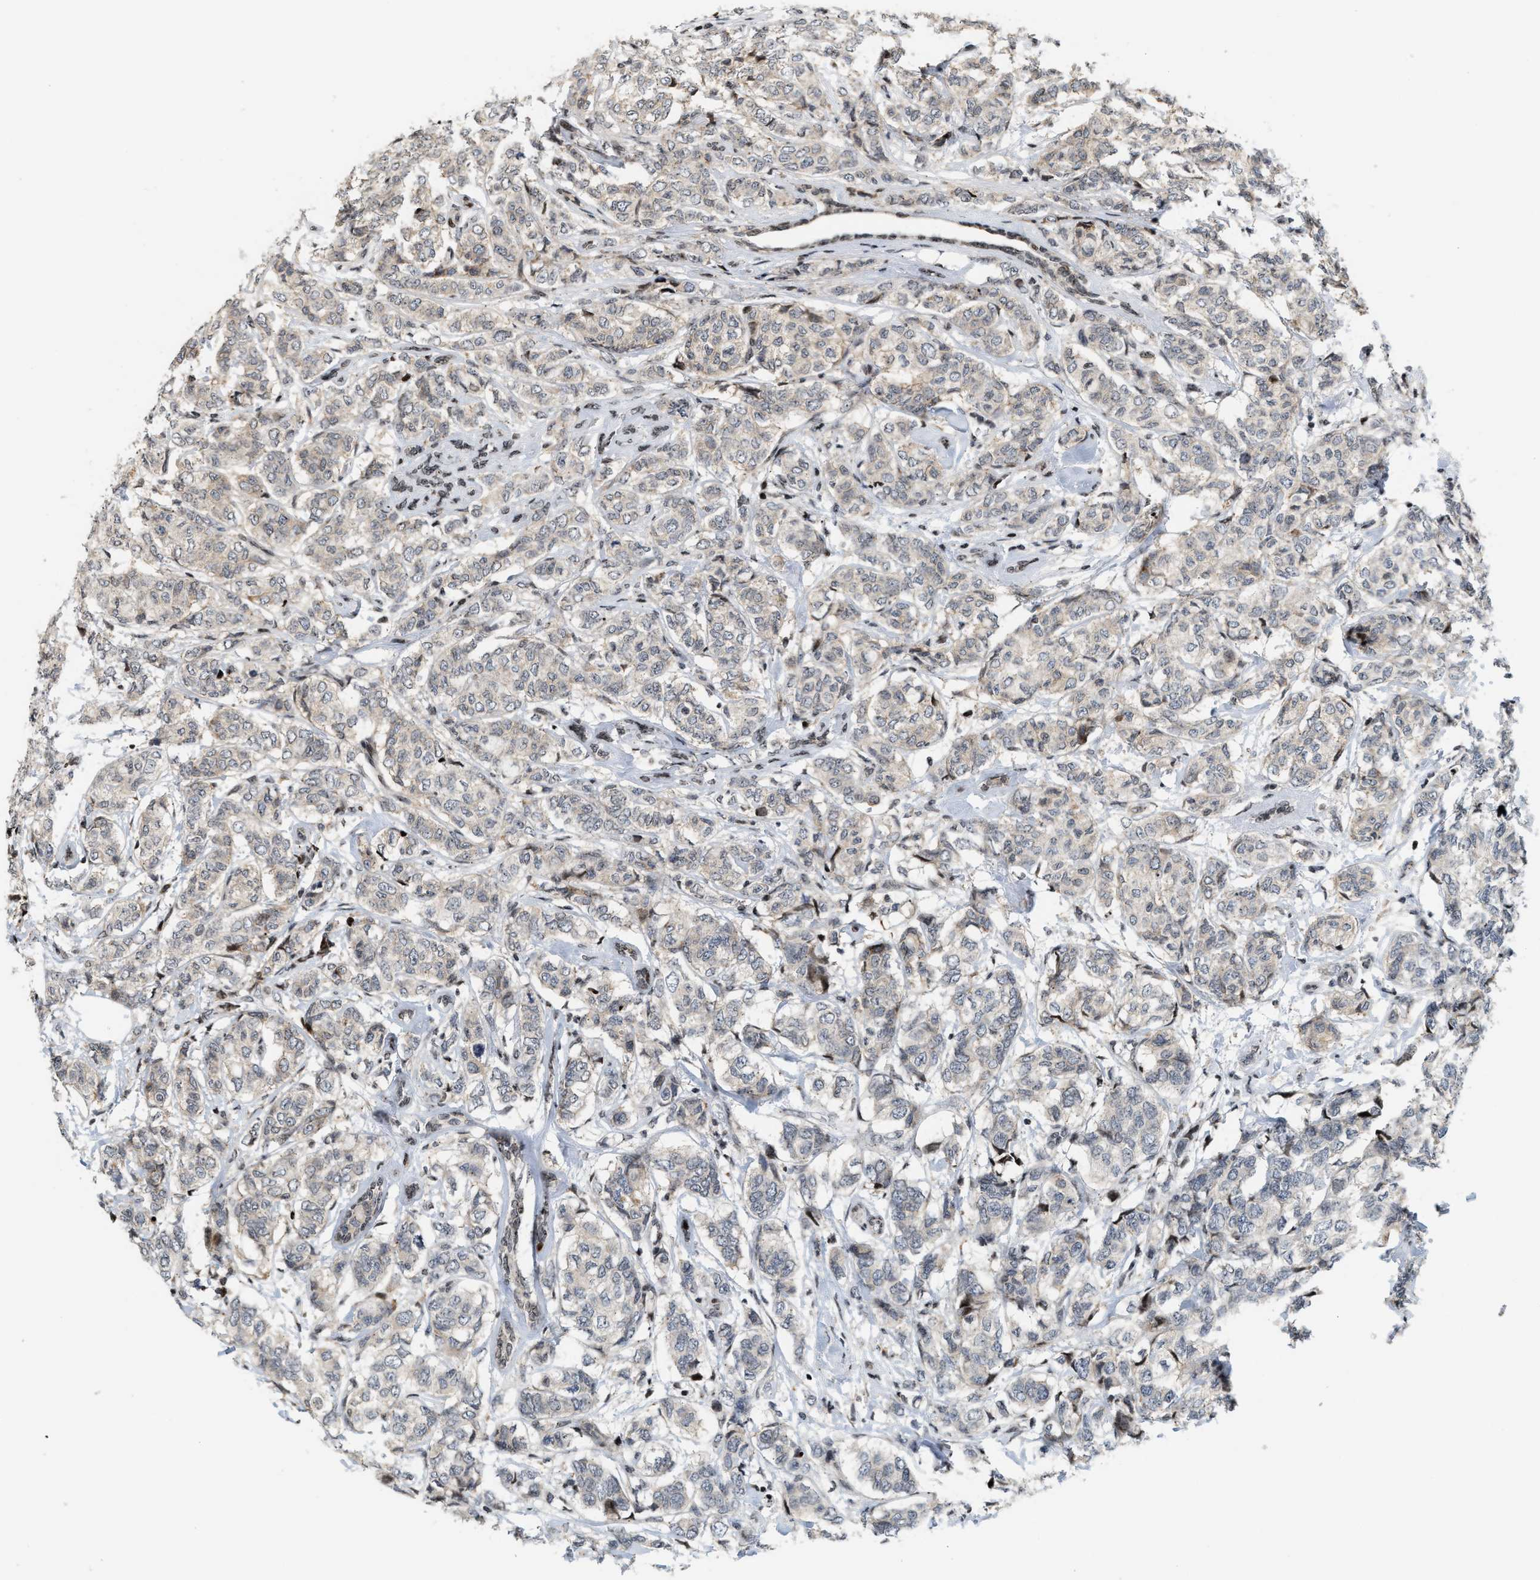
{"staining": {"intensity": "weak", "quantity": "25%-75%", "location": "cytoplasmic/membranous"}, "tissue": "breast cancer", "cell_type": "Tumor cells", "image_type": "cancer", "snomed": [{"axis": "morphology", "description": "Lobular carcinoma"}, {"axis": "topography", "description": "Breast"}], "caption": "There is low levels of weak cytoplasmic/membranous positivity in tumor cells of breast lobular carcinoma, as demonstrated by immunohistochemical staining (brown color).", "gene": "PDZD2", "patient": {"sex": "female", "age": 60}}